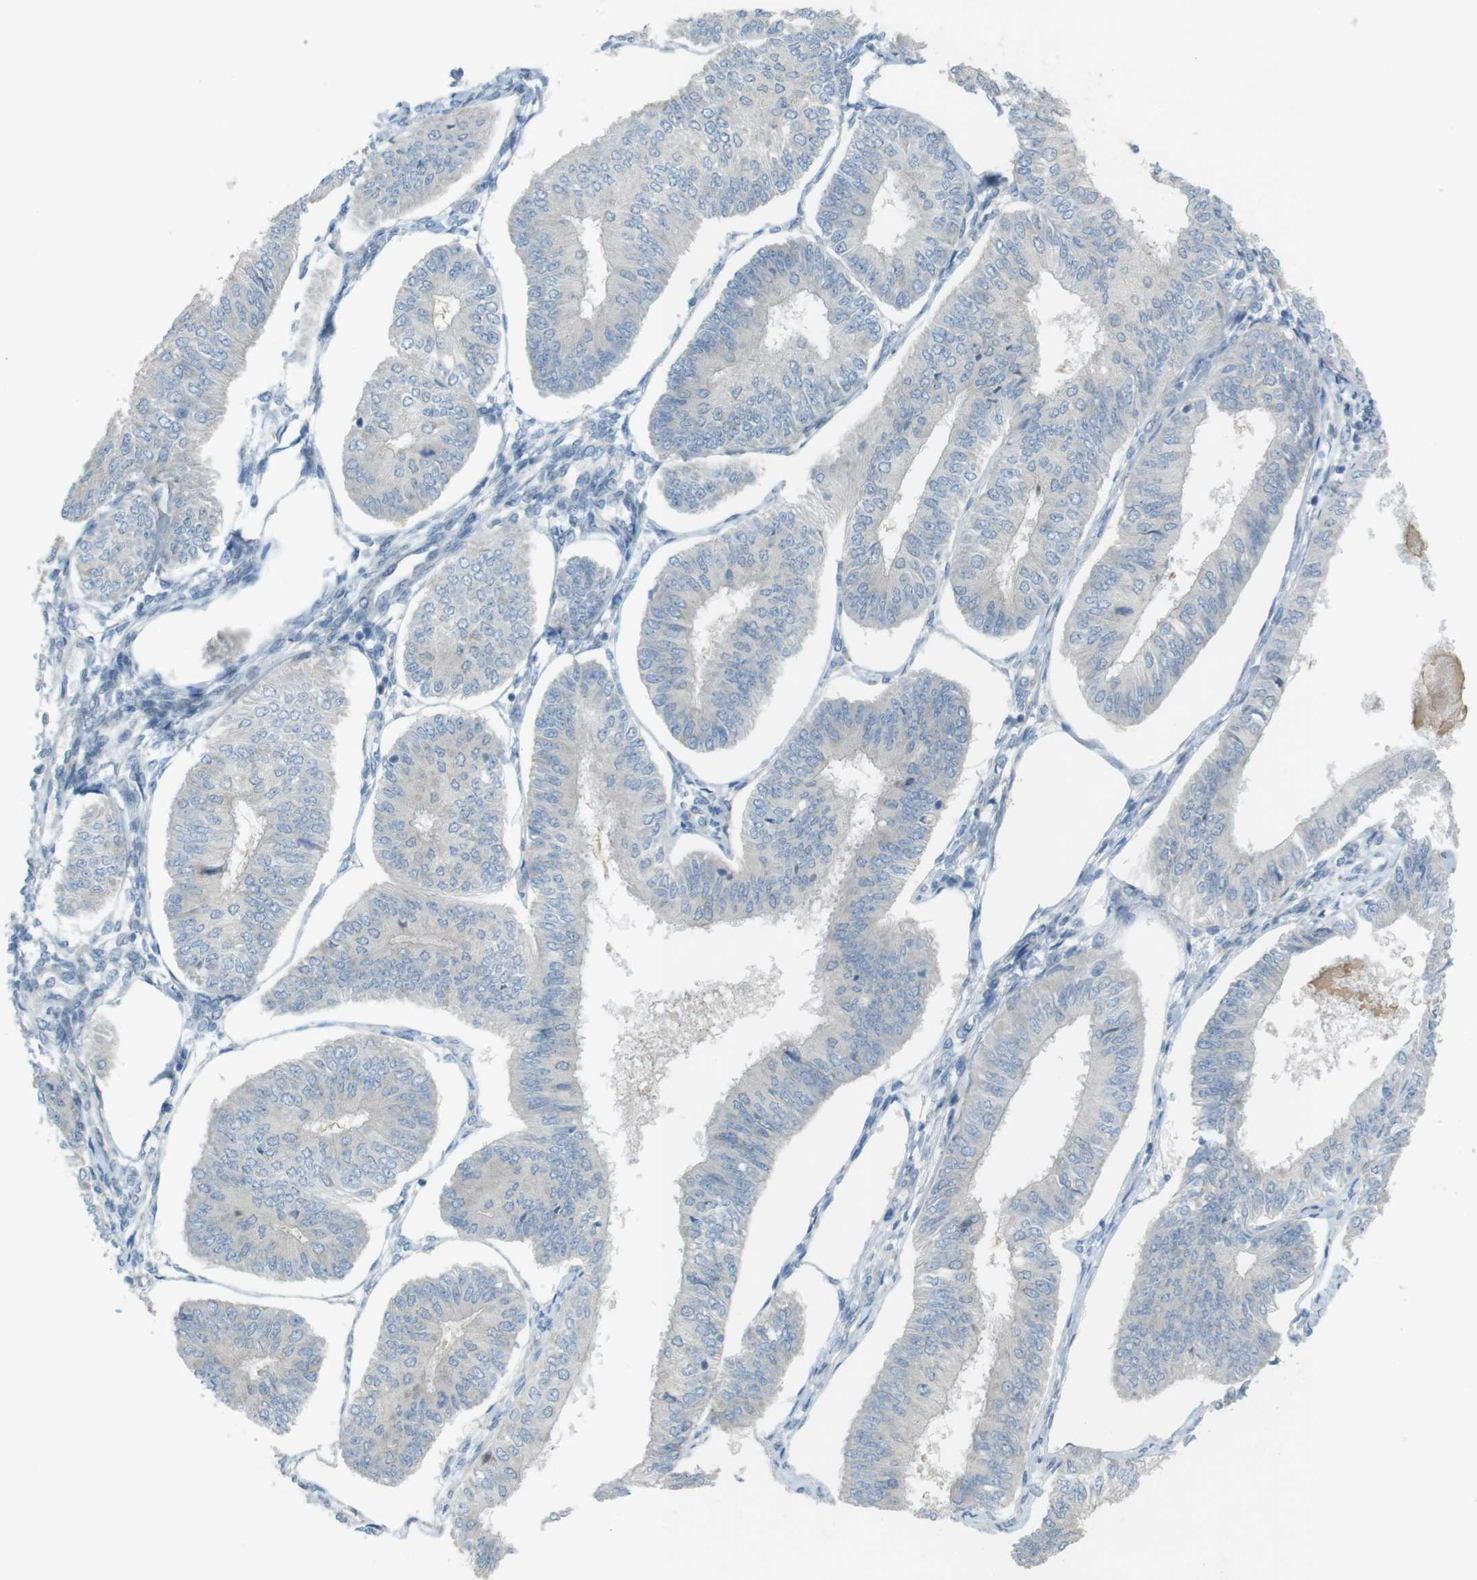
{"staining": {"intensity": "negative", "quantity": "none", "location": "none"}, "tissue": "endometrial cancer", "cell_type": "Tumor cells", "image_type": "cancer", "snomed": [{"axis": "morphology", "description": "Adenocarcinoma, NOS"}, {"axis": "topography", "description": "Endometrium"}], "caption": "Image shows no protein staining in tumor cells of endometrial cancer (adenocarcinoma) tissue.", "gene": "TMEM41B", "patient": {"sex": "female", "age": 58}}